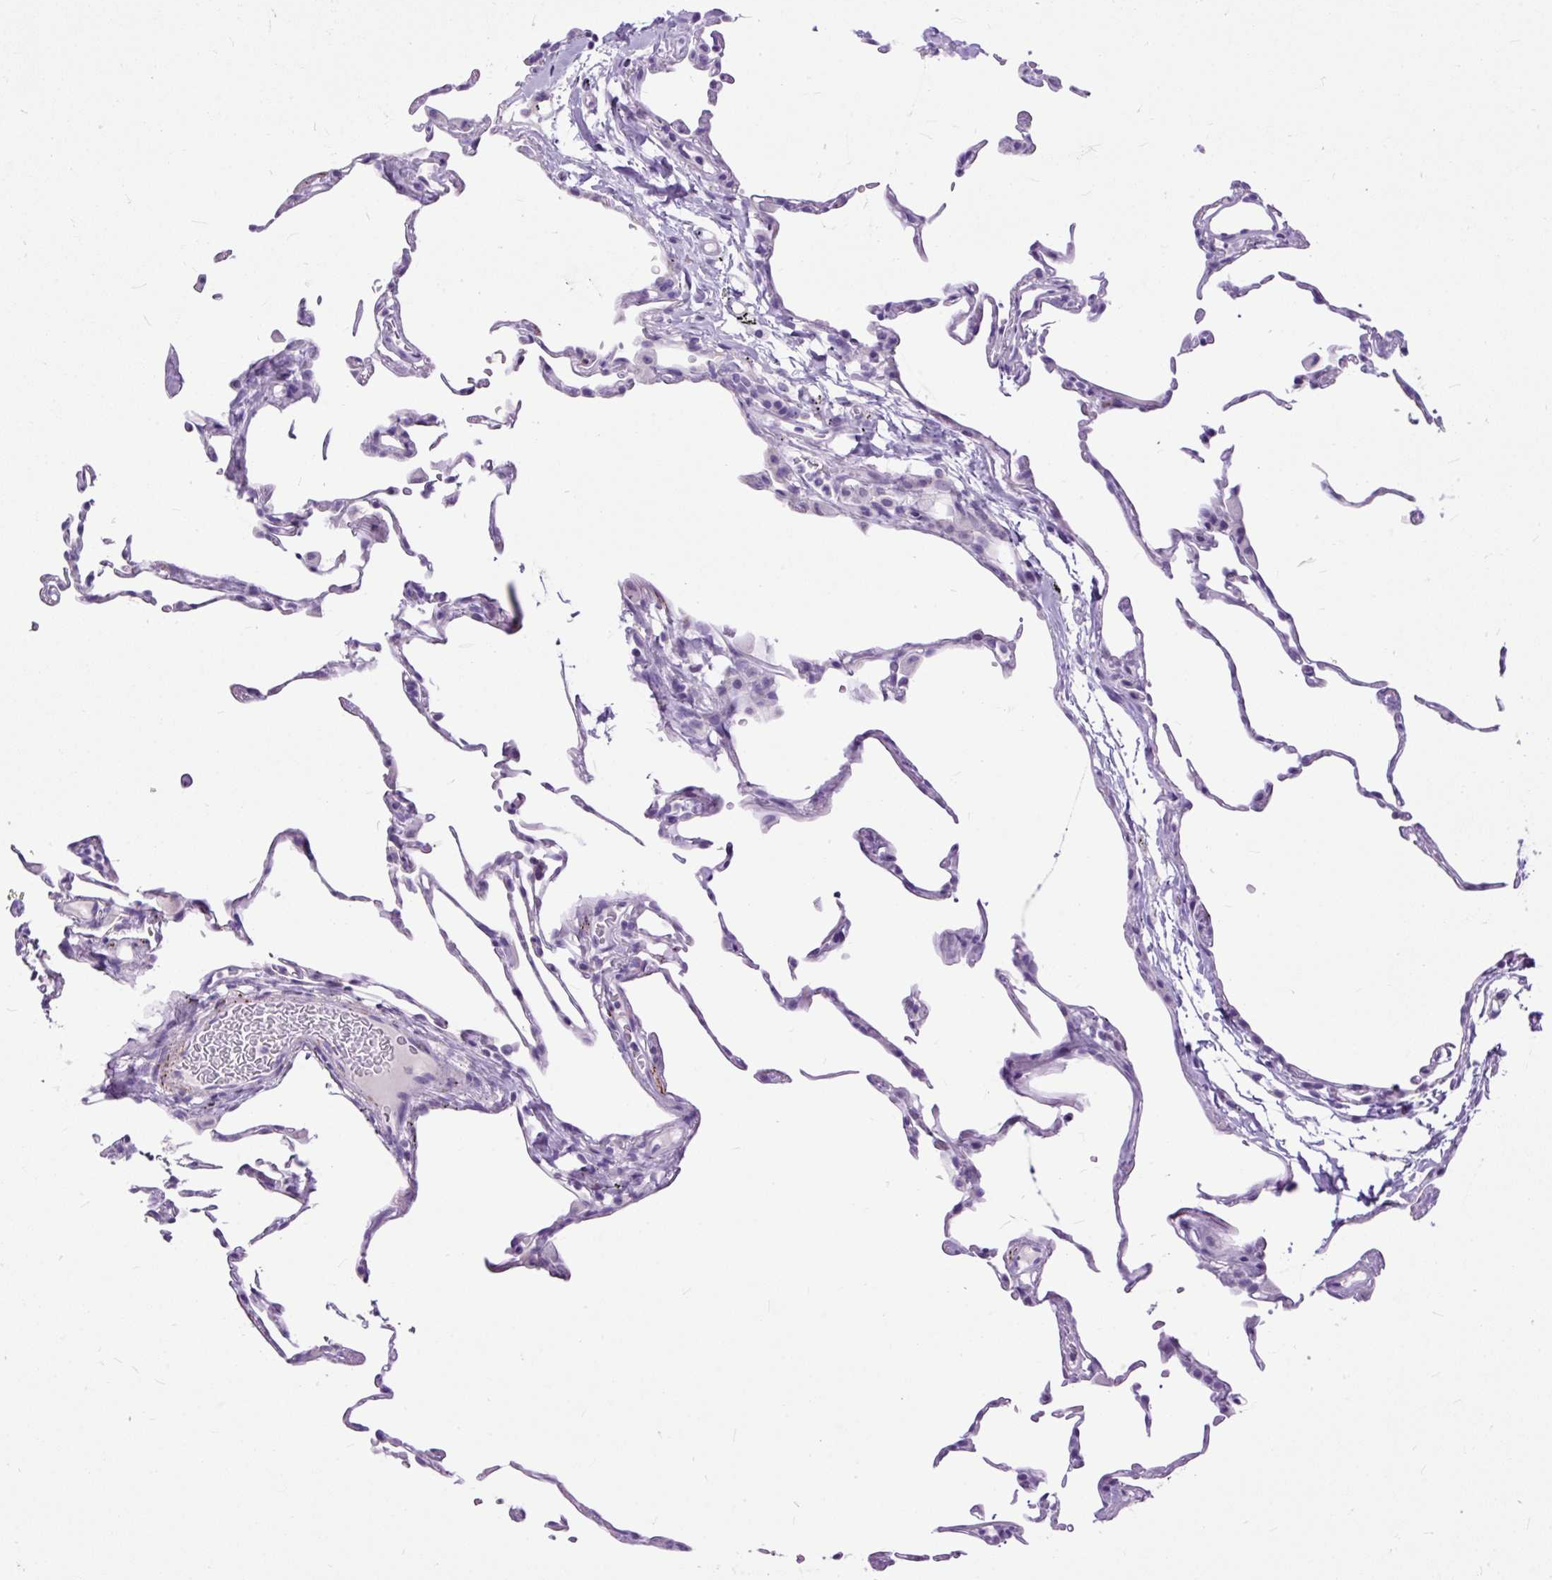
{"staining": {"intensity": "negative", "quantity": "none", "location": "none"}, "tissue": "lung", "cell_type": "Alveolar cells", "image_type": "normal", "snomed": [{"axis": "morphology", "description": "Normal tissue, NOS"}, {"axis": "topography", "description": "Lung"}], "caption": "Alveolar cells show no significant positivity in normal lung. (IHC, brightfield microscopy, high magnification).", "gene": "ZNF256", "patient": {"sex": "female", "age": 57}}